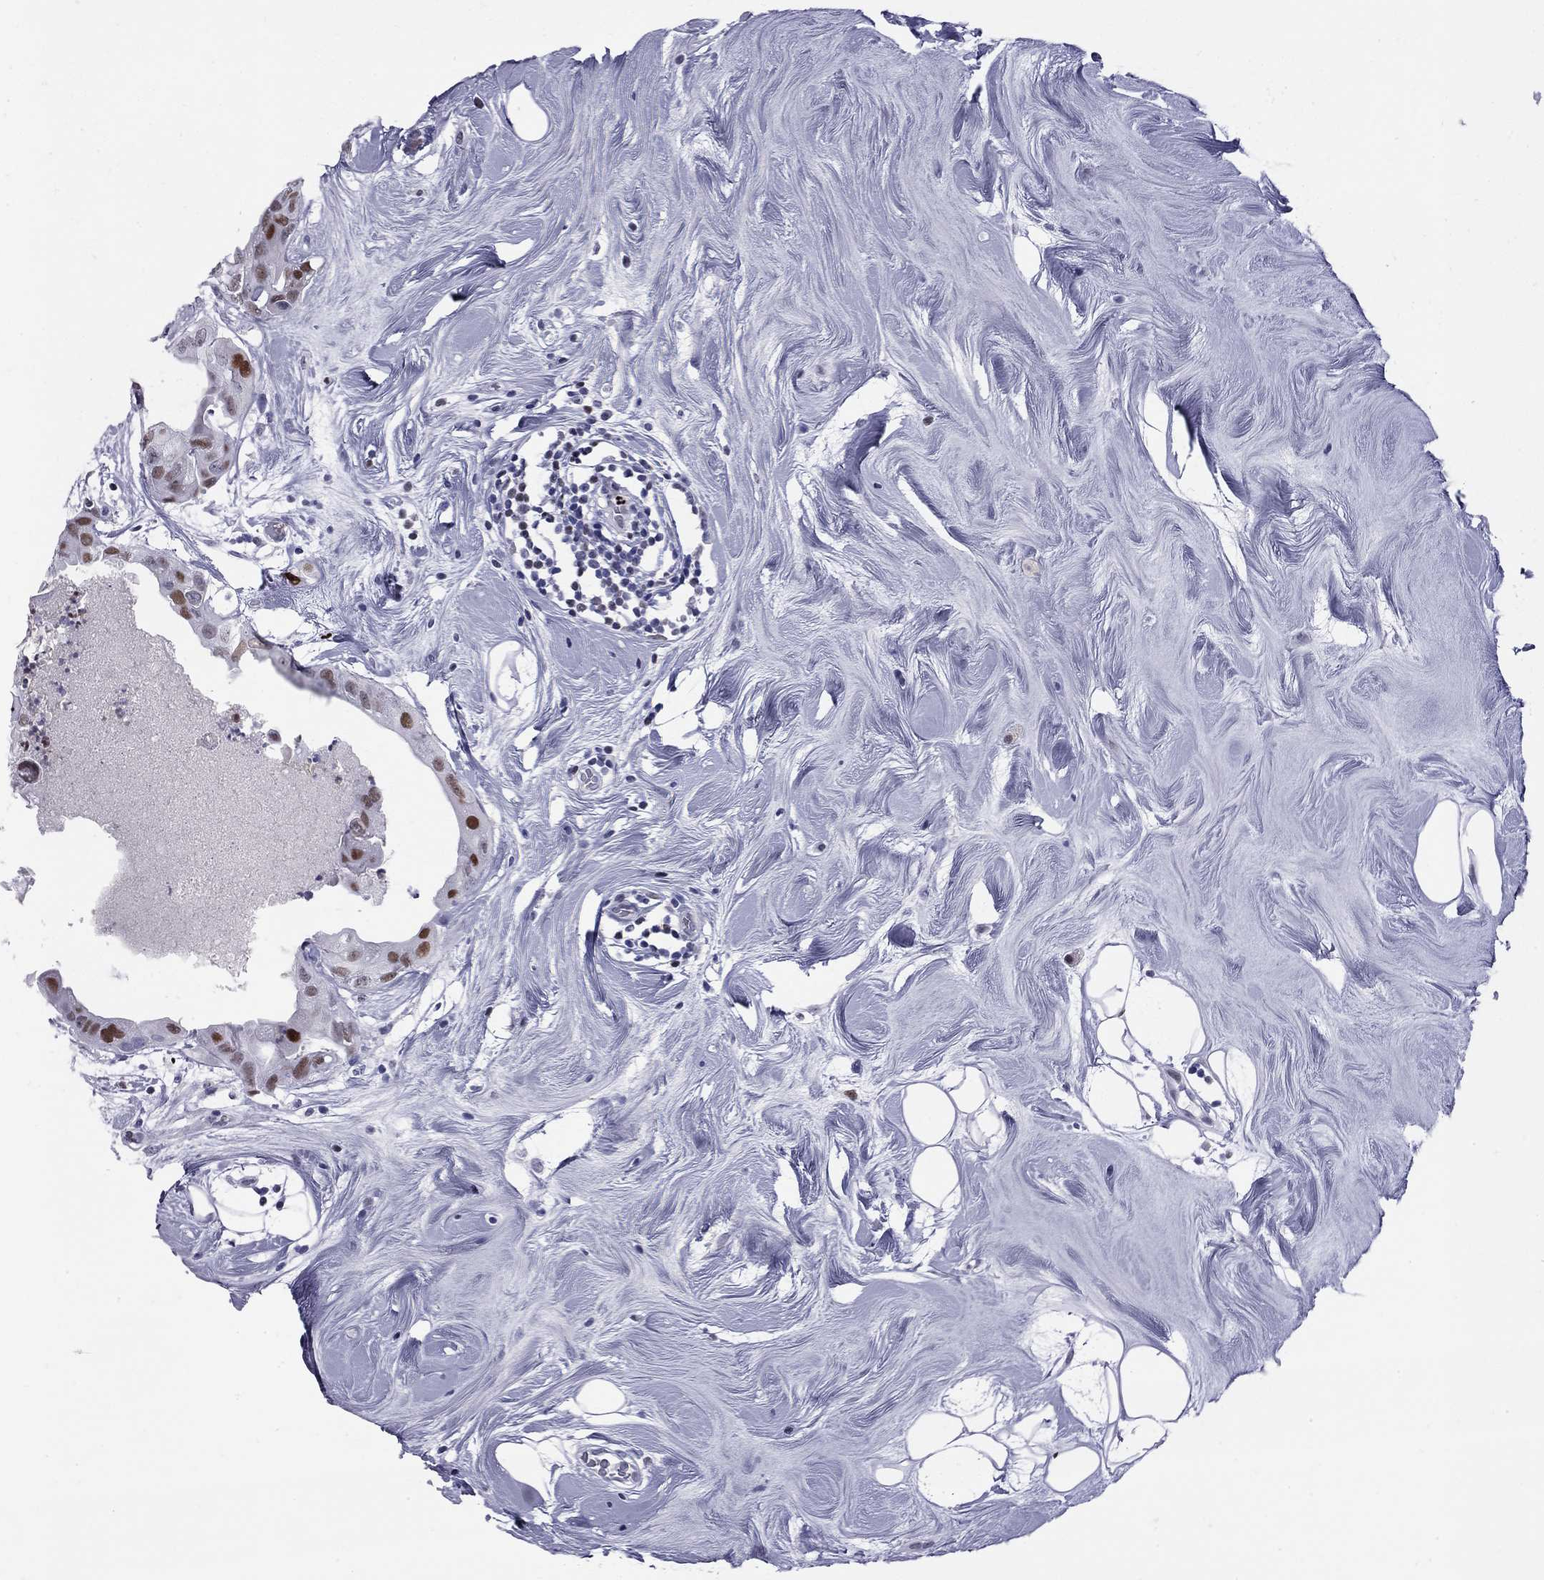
{"staining": {"intensity": "strong", "quantity": "25%-75%", "location": "nuclear"}, "tissue": "breast cancer", "cell_type": "Tumor cells", "image_type": "cancer", "snomed": [{"axis": "morphology", "description": "Normal tissue, NOS"}, {"axis": "morphology", "description": "Duct carcinoma"}, {"axis": "topography", "description": "Breast"}], "caption": "Breast invasive ductal carcinoma was stained to show a protein in brown. There is high levels of strong nuclear expression in about 25%-75% of tumor cells.", "gene": "PCGF3", "patient": {"sex": "female", "age": 40}}